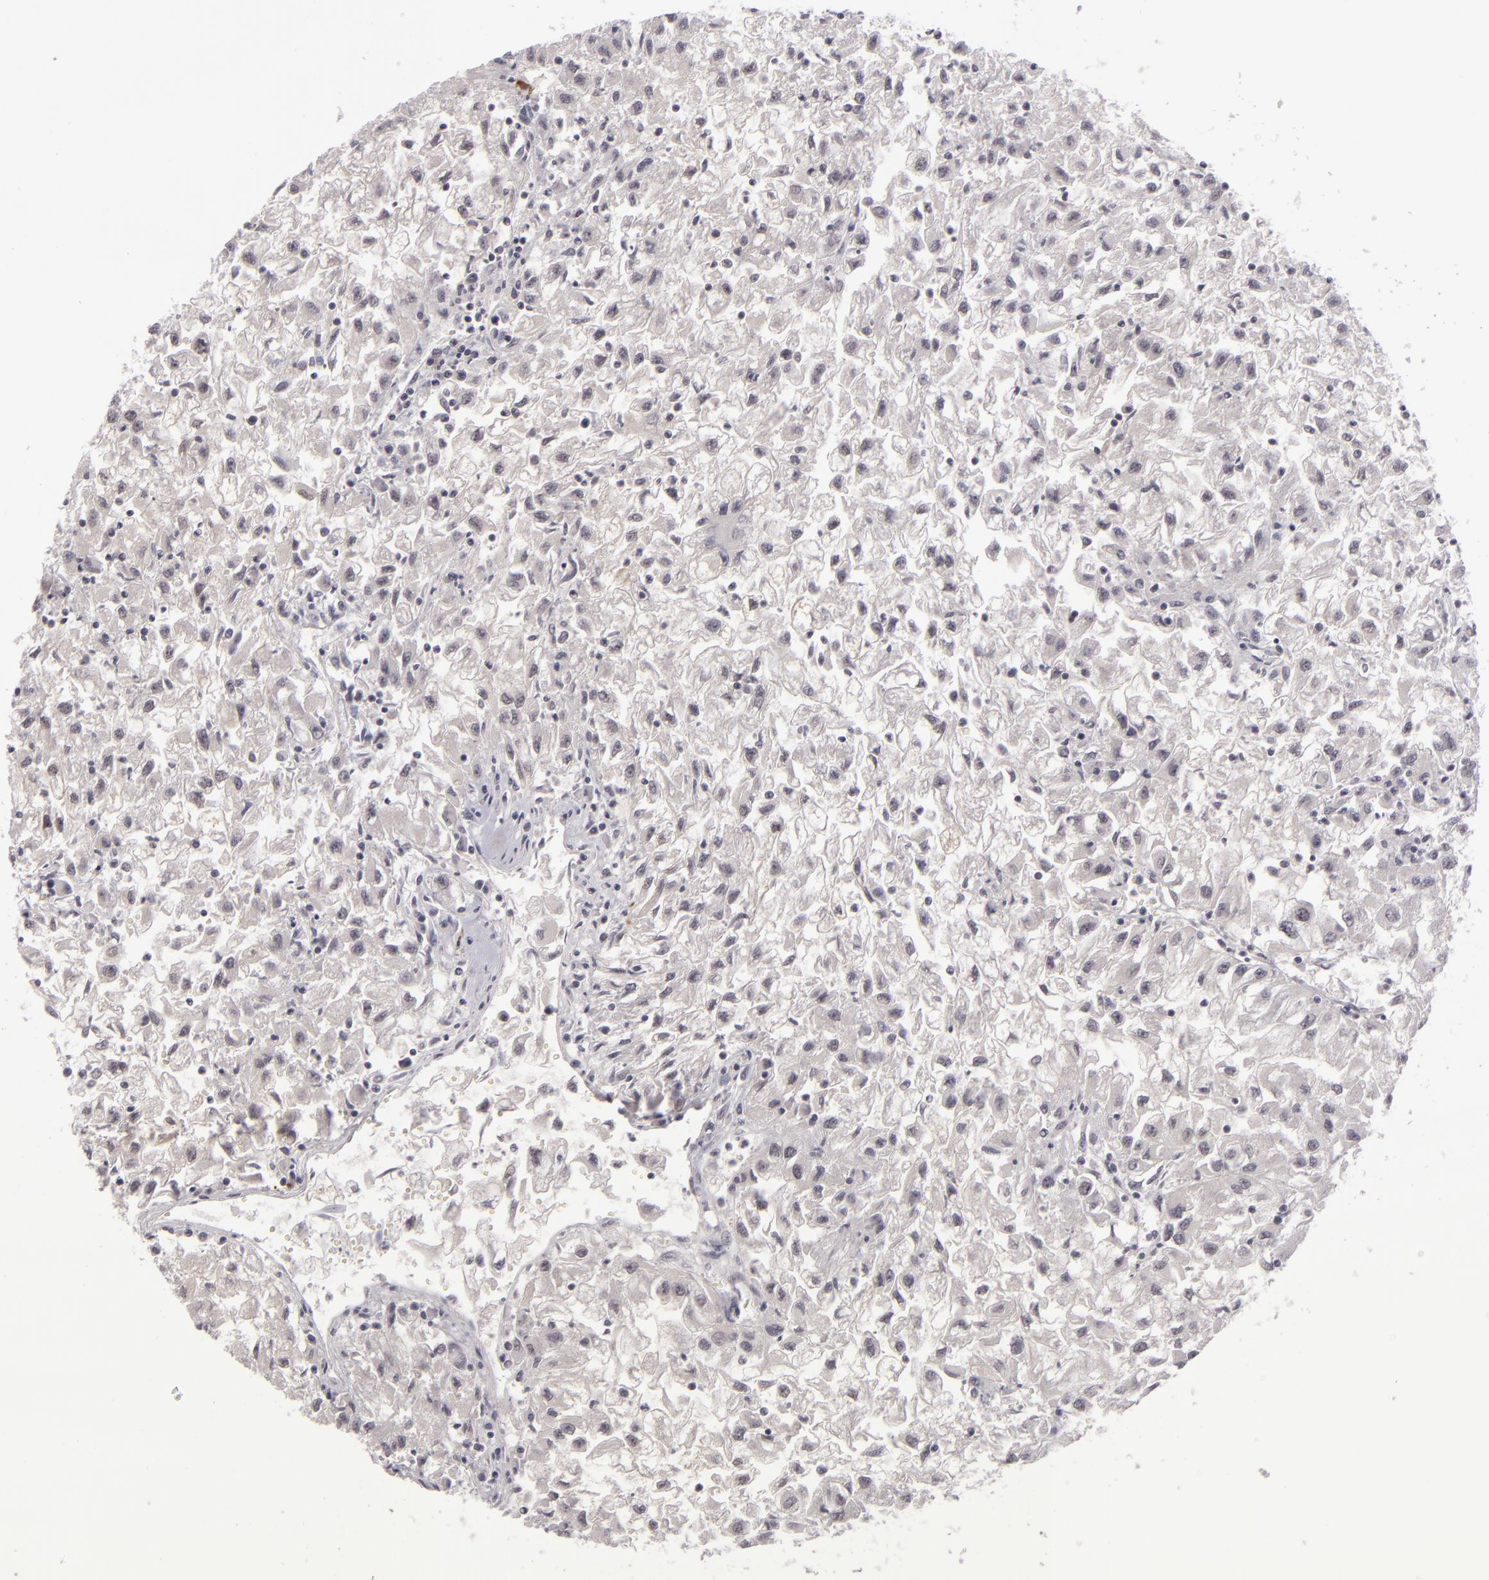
{"staining": {"intensity": "negative", "quantity": "none", "location": "none"}, "tissue": "renal cancer", "cell_type": "Tumor cells", "image_type": "cancer", "snomed": [{"axis": "morphology", "description": "Adenocarcinoma, NOS"}, {"axis": "topography", "description": "Kidney"}], "caption": "High magnification brightfield microscopy of renal cancer stained with DAB (3,3'-diaminobenzidine) (brown) and counterstained with hematoxylin (blue): tumor cells show no significant positivity. (DAB immunohistochemistry visualized using brightfield microscopy, high magnification).", "gene": "ZNF205", "patient": {"sex": "male", "age": 59}}